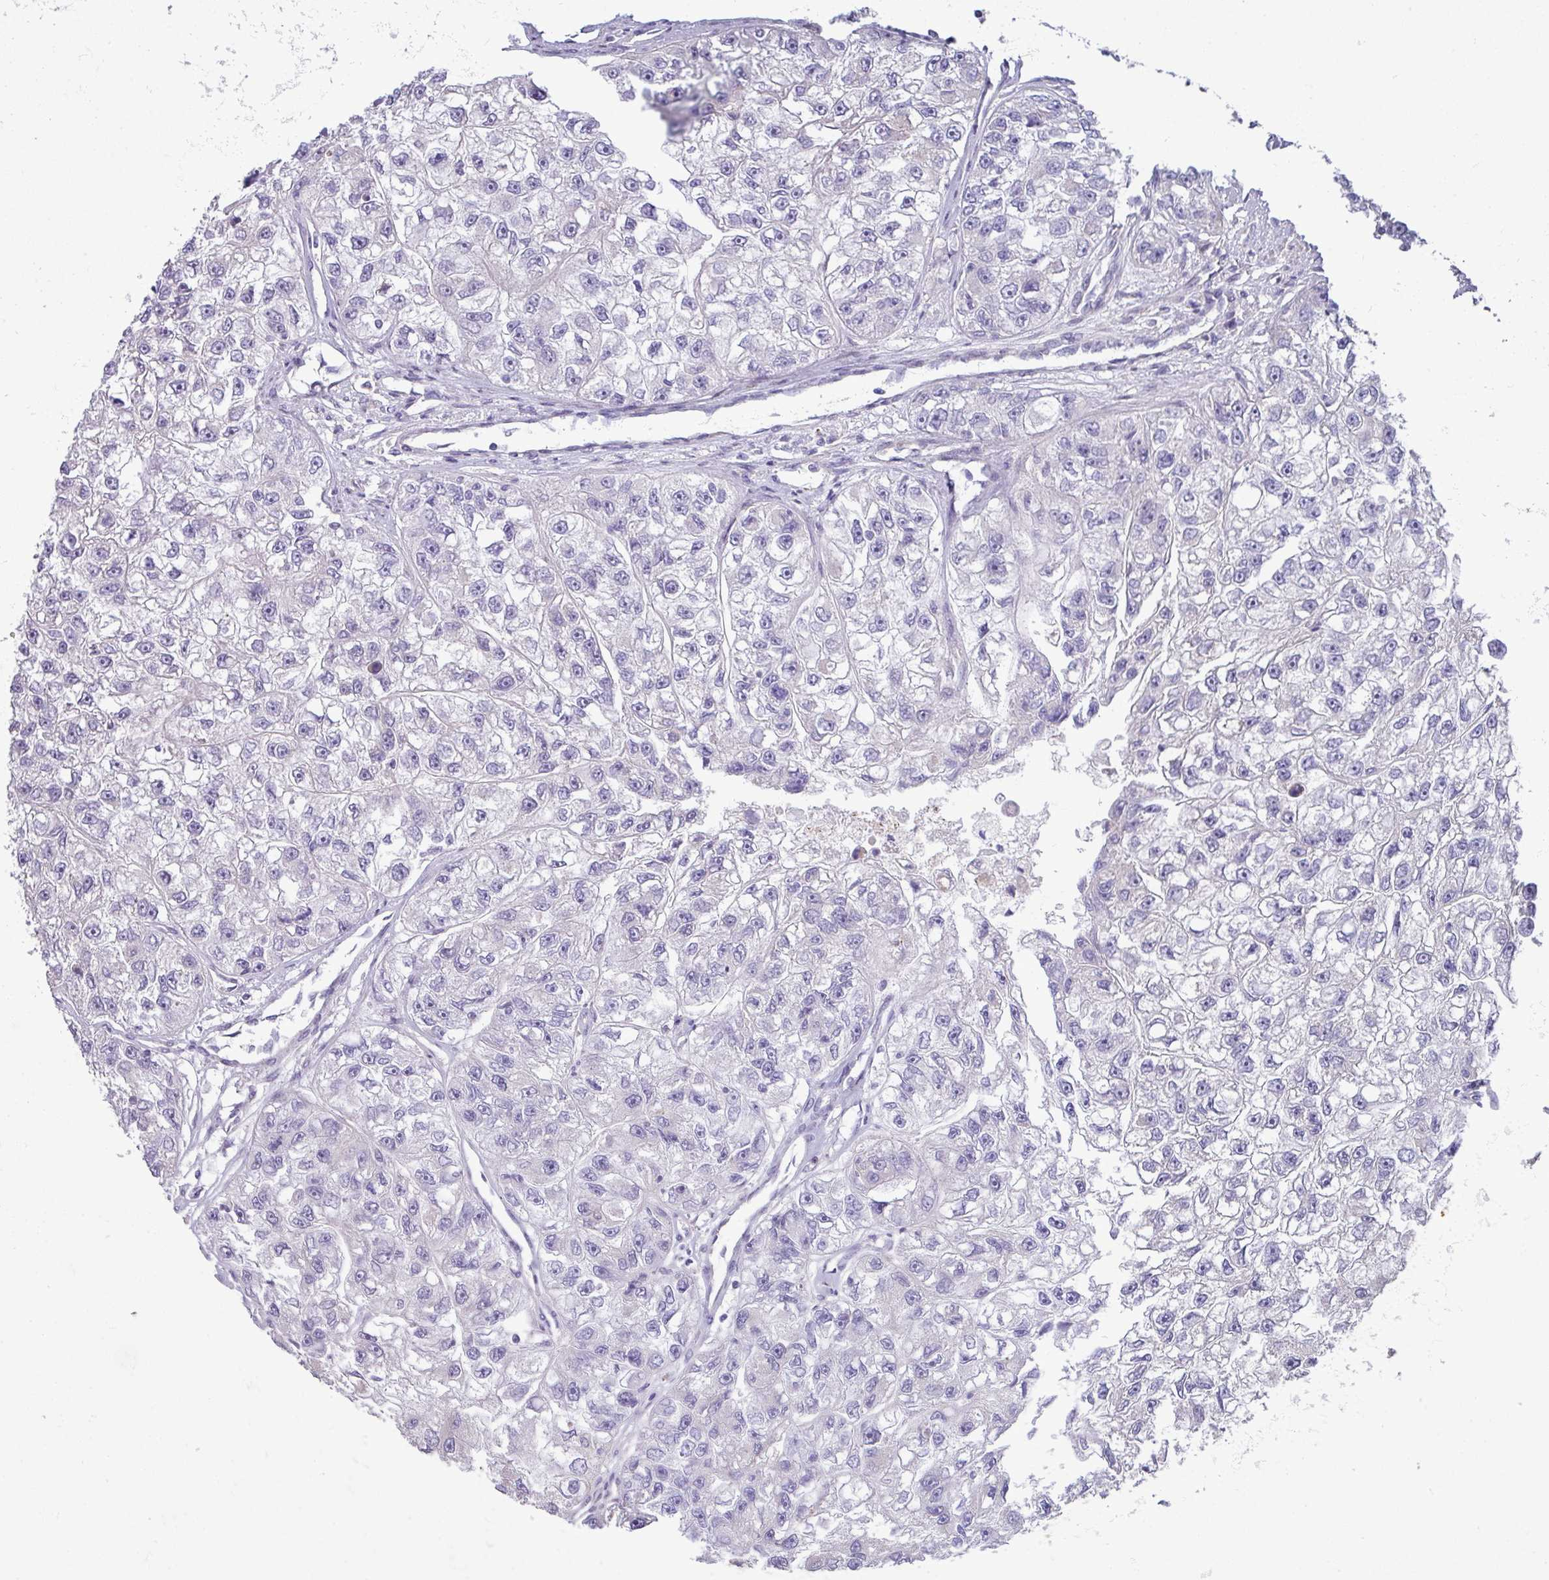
{"staining": {"intensity": "negative", "quantity": "none", "location": "none"}, "tissue": "renal cancer", "cell_type": "Tumor cells", "image_type": "cancer", "snomed": [{"axis": "morphology", "description": "Adenocarcinoma, NOS"}, {"axis": "topography", "description": "Kidney"}], "caption": "Immunohistochemistry histopathology image of human renal cancer (adenocarcinoma) stained for a protein (brown), which displays no expression in tumor cells.", "gene": "IRGC", "patient": {"sex": "male", "age": 63}}